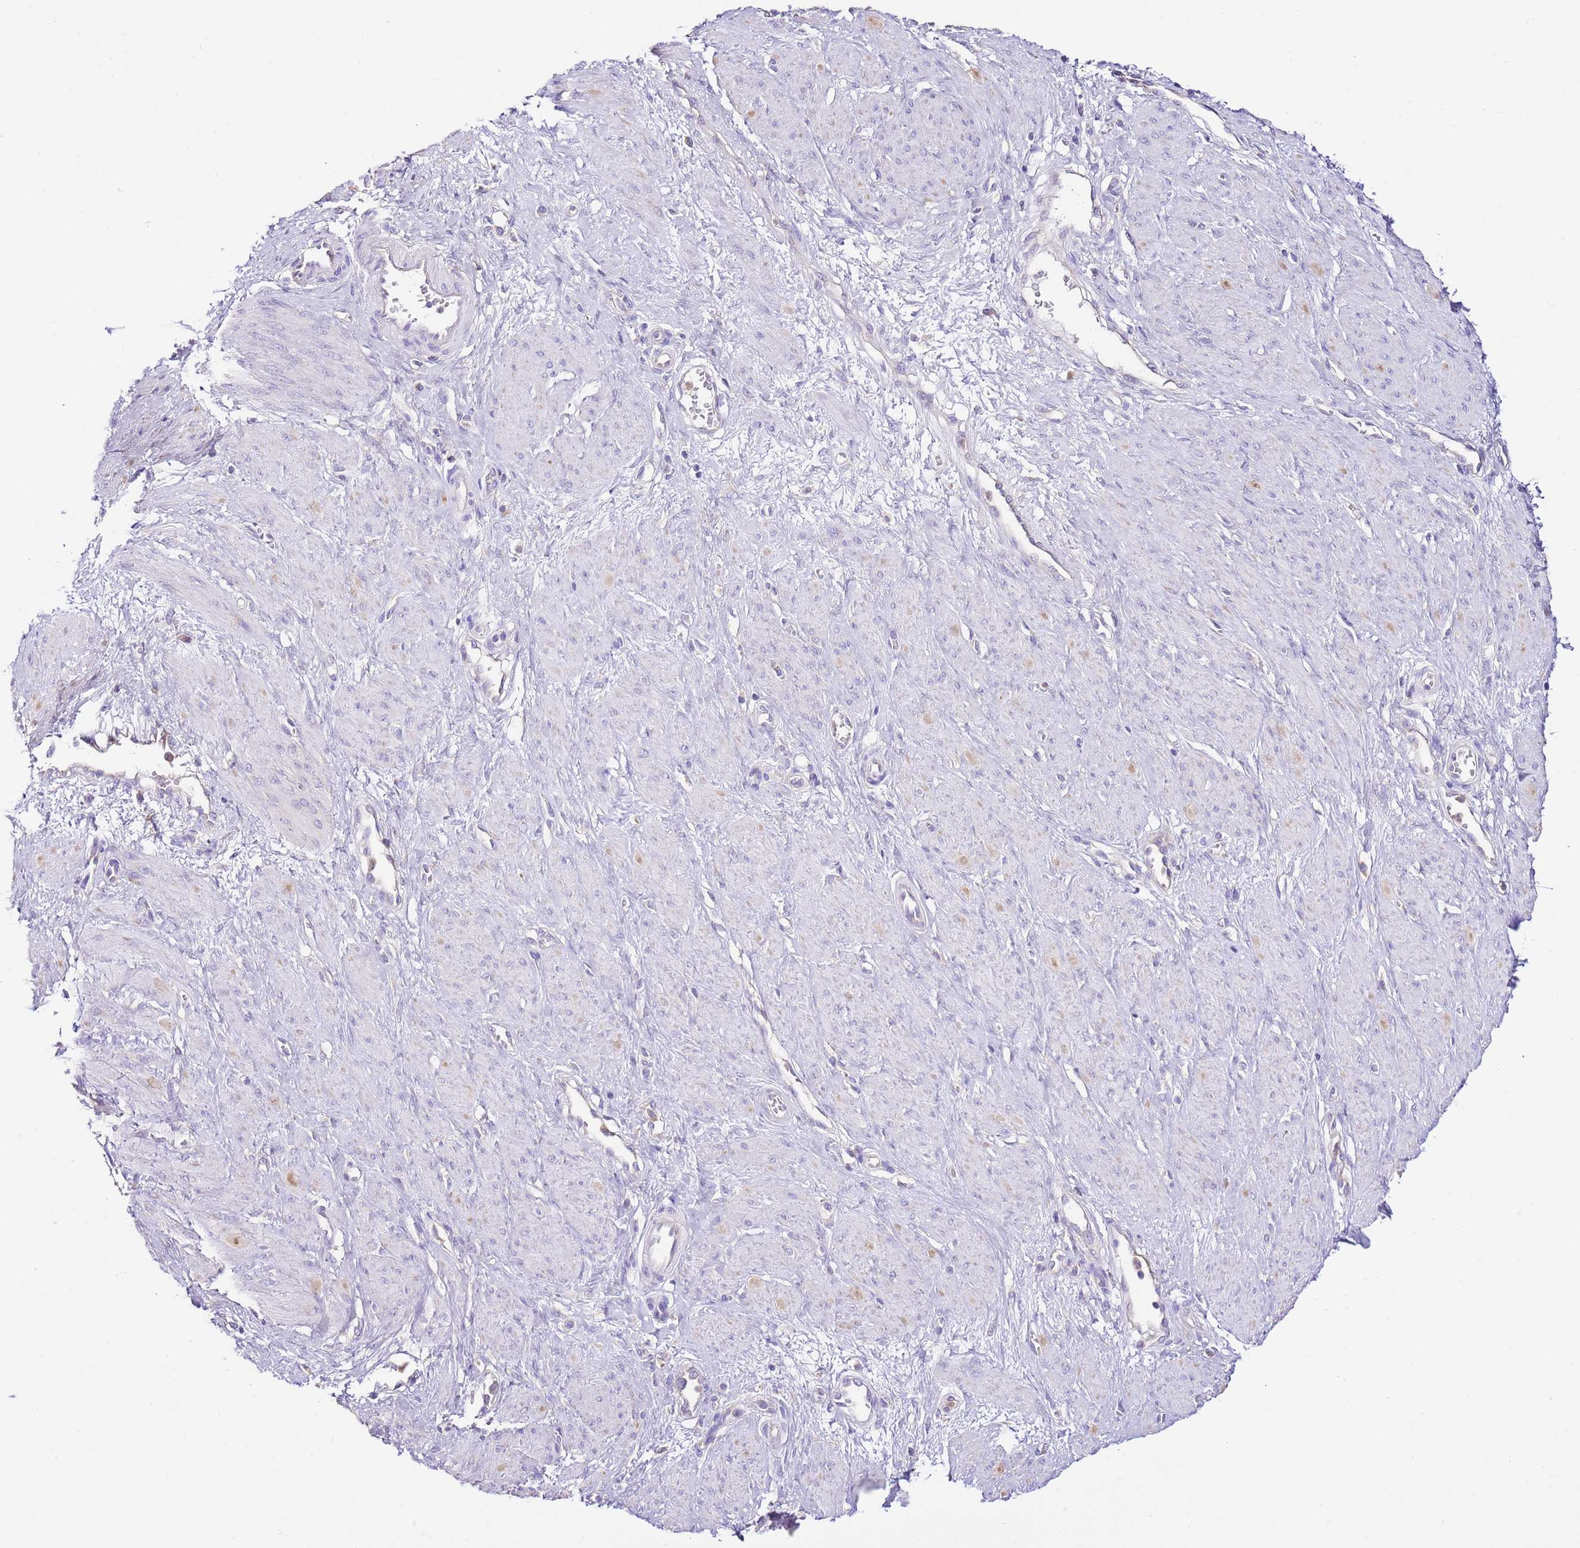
{"staining": {"intensity": "negative", "quantity": "none", "location": "none"}, "tissue": "smooth muscle", "cell_type": "Smooth muscle cells", "image_type": "normal", "snomed": [{"axis": "morphology", "description": "Normal tissue, NOS"}, {"axis": "topography", "description": "Smooth muscle"}, {"axis": "topography", "description": "Uterus"}], "caption": "A histopathology image of human smooth muscle is negative for staining in smooth muscle cells. (Brightfield microscopy of DAB (3,3'-diaminobenzidine) IHC at high magnification).", "gene": "RPS10", "patient": {"sex": "female", "age": 39}}